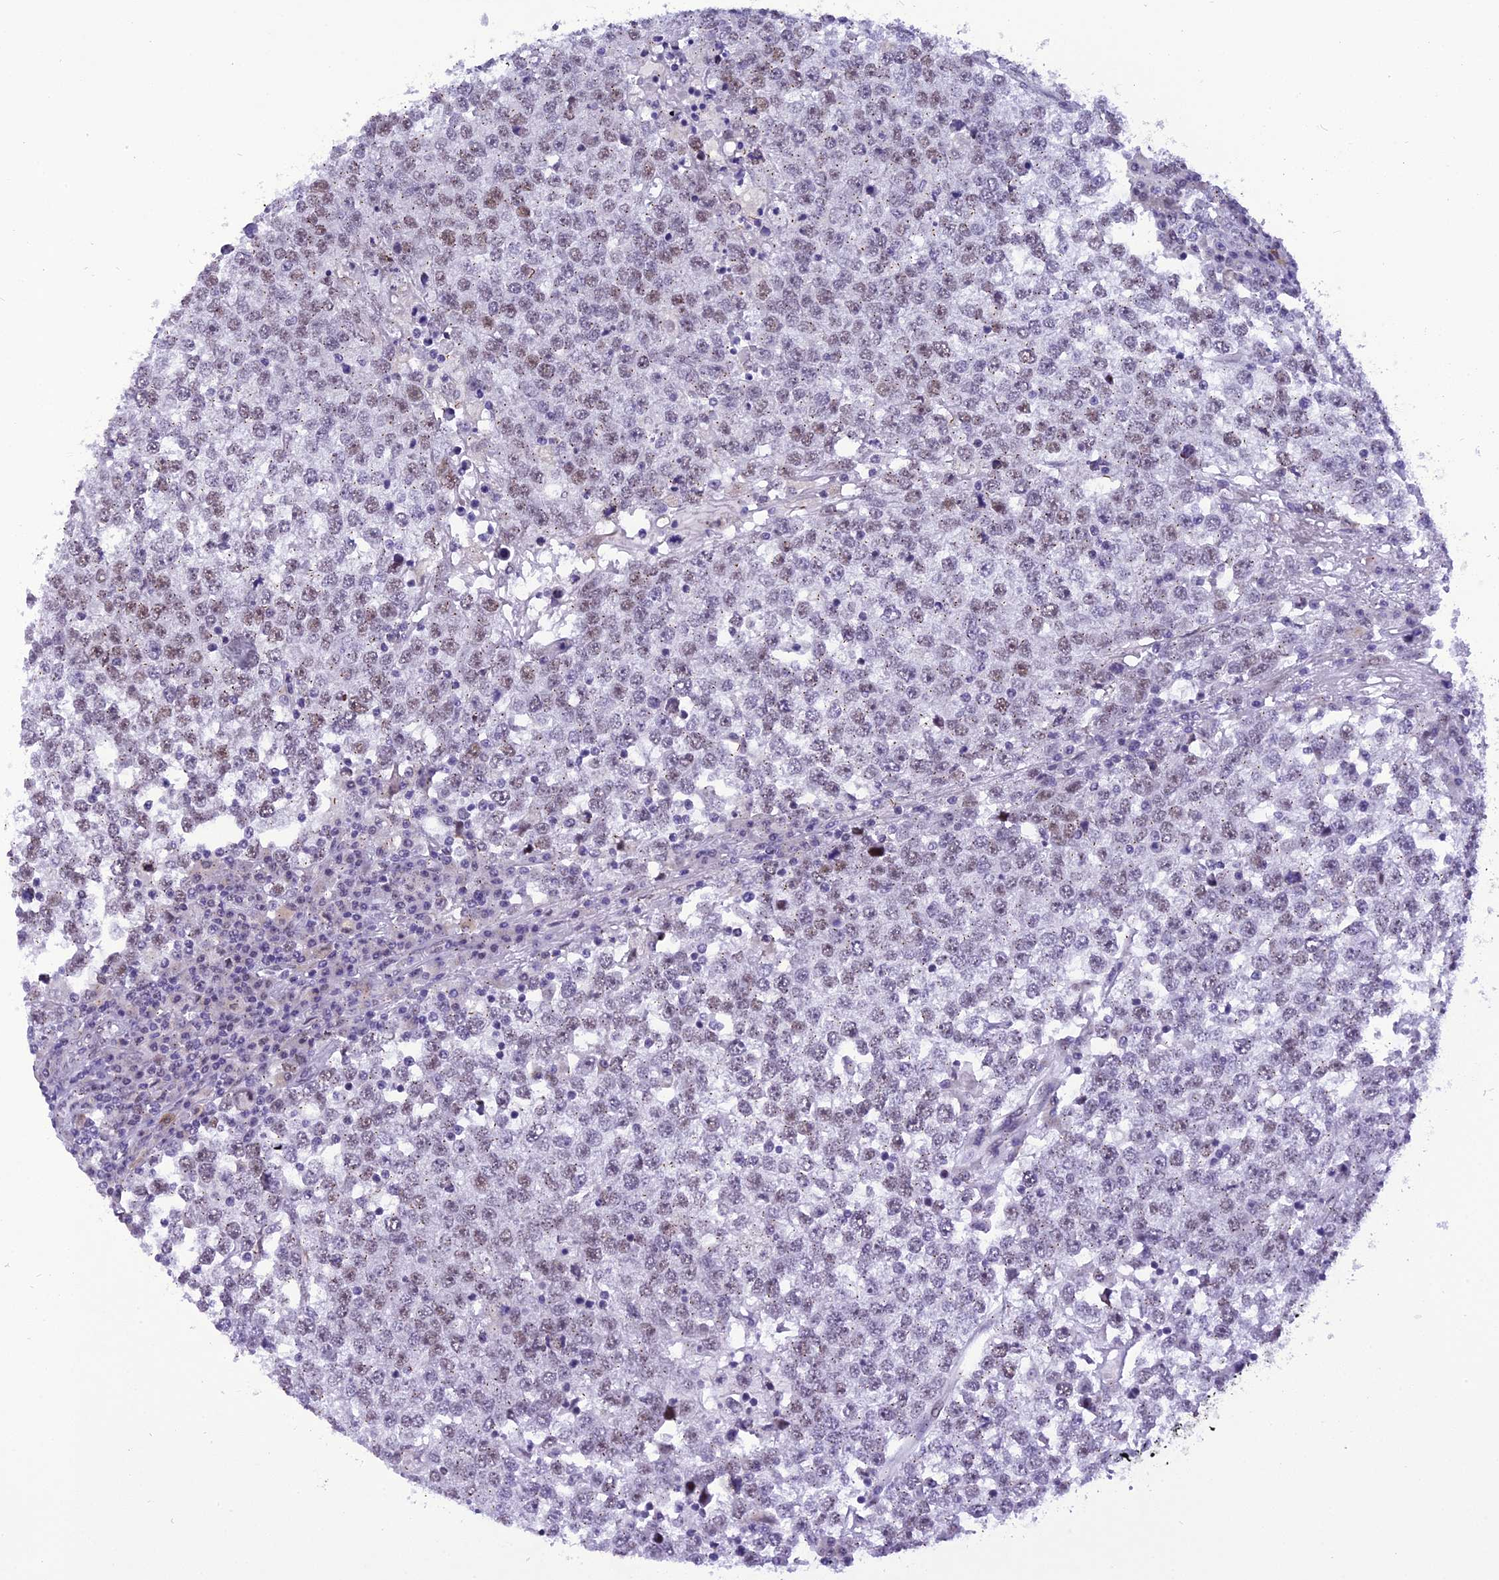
{"staining": {"intensity": "weak", "quantity": "<25%", "location": "nuclear"}, "tissue": "testis cancer", "cell_type": "Tumor cells", "image_type": "cancer", "snomed": [{"axis": "morphology", "description": "Seminoma, NOS"}, {"axis": "topography", "description": "Testis"}], "caption": "Human testis seminoma stained for a protein using IHC exhibits no expression in tumor cells.", "gene": "IRF2BP1", "patient": {"sex": "male", "age": 65}}